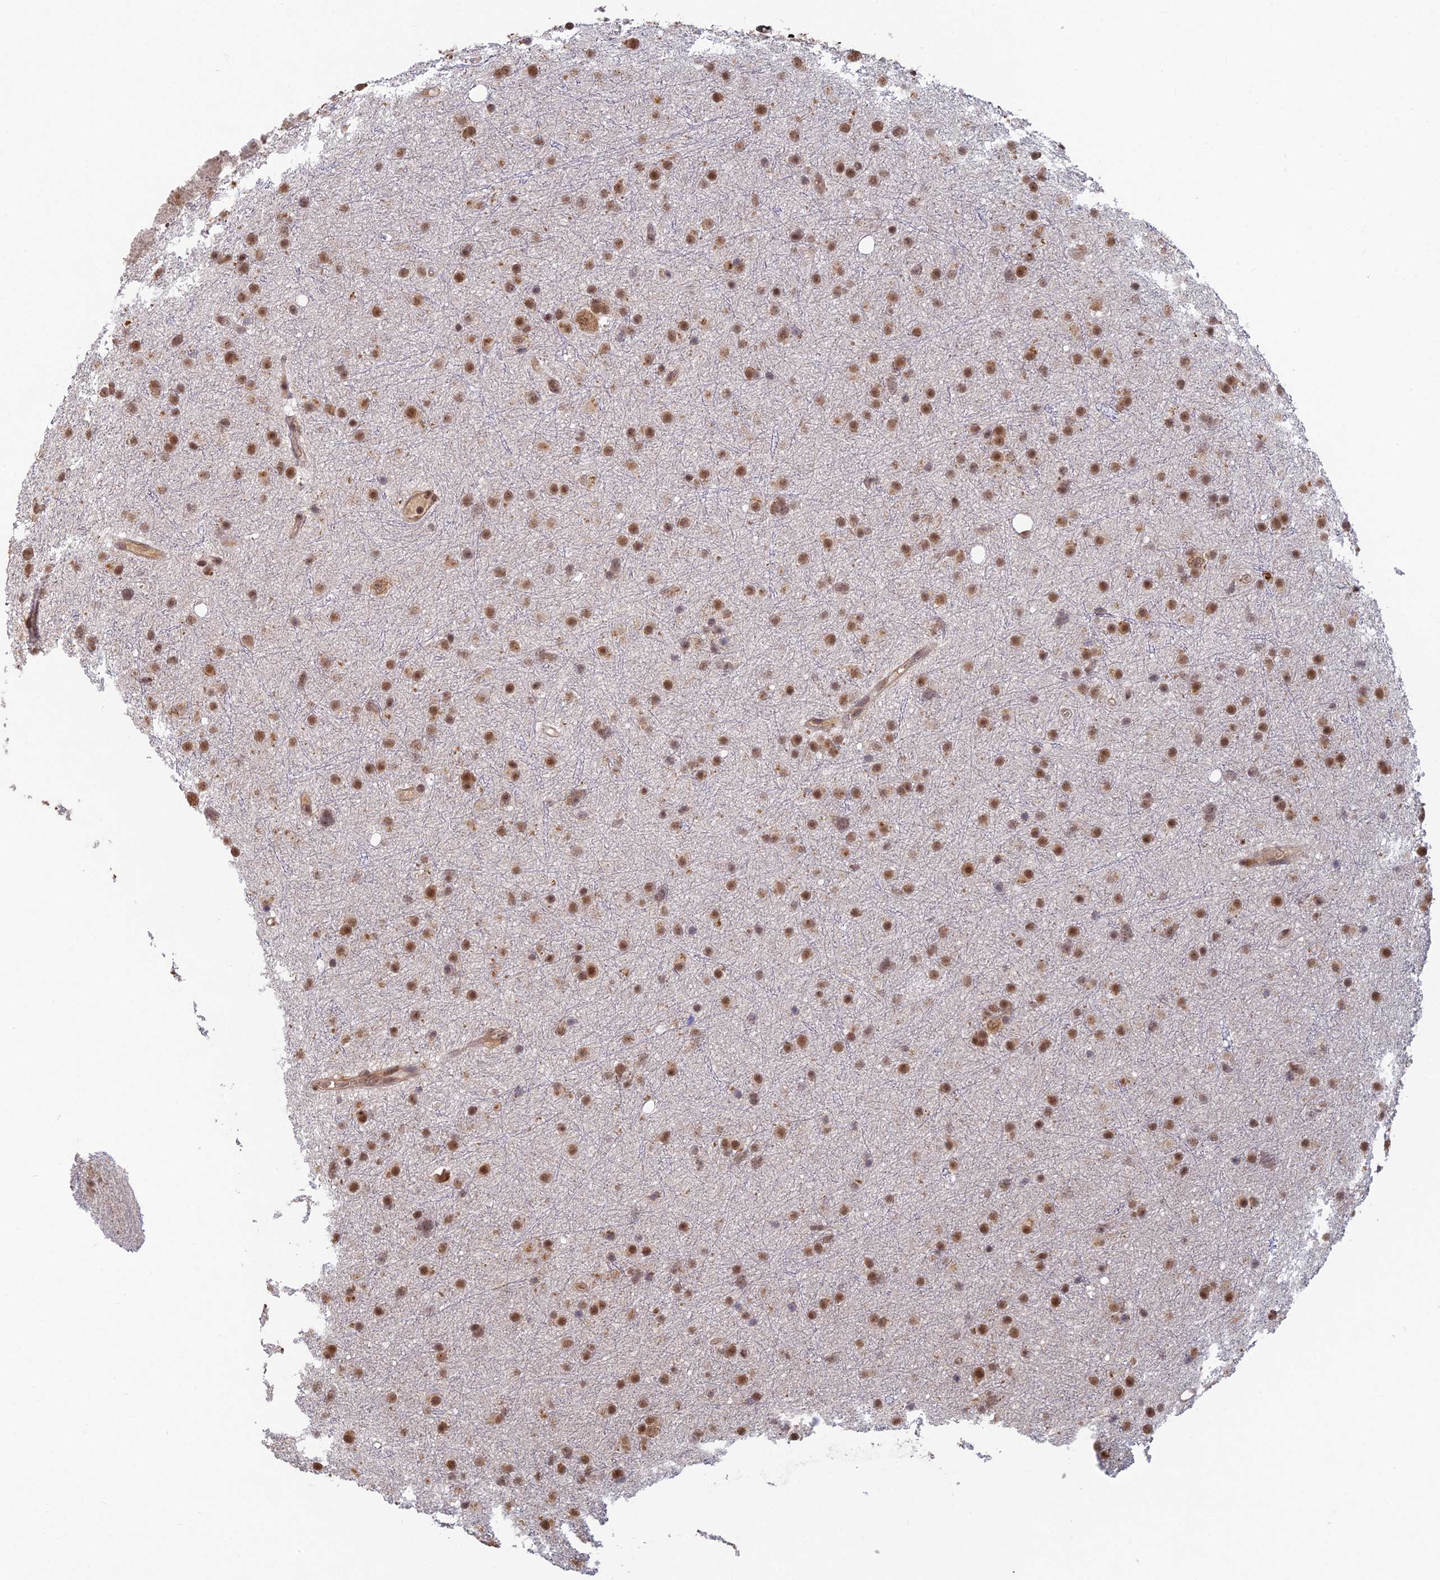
{"staining": {"intensity": "moderate", "quantity": ">75%", "location": "nuclear"}, "tissue": "glioma", "cell_type": "Tumor cells", "image_type": "cancer", "snomed": [{"axis": "morphology", "description": "Glioma, malignant, Low grade"}, {"axis": "topography", "description": "Cerebral cortex"}], "caption": "Moderate nuclear staining for a protein is identified in about >75% of tumor cells of glioma using immunohistochemistry (IHC).", "gene": "RANBP3", "patient": {"sex": "female", "age": 39}}